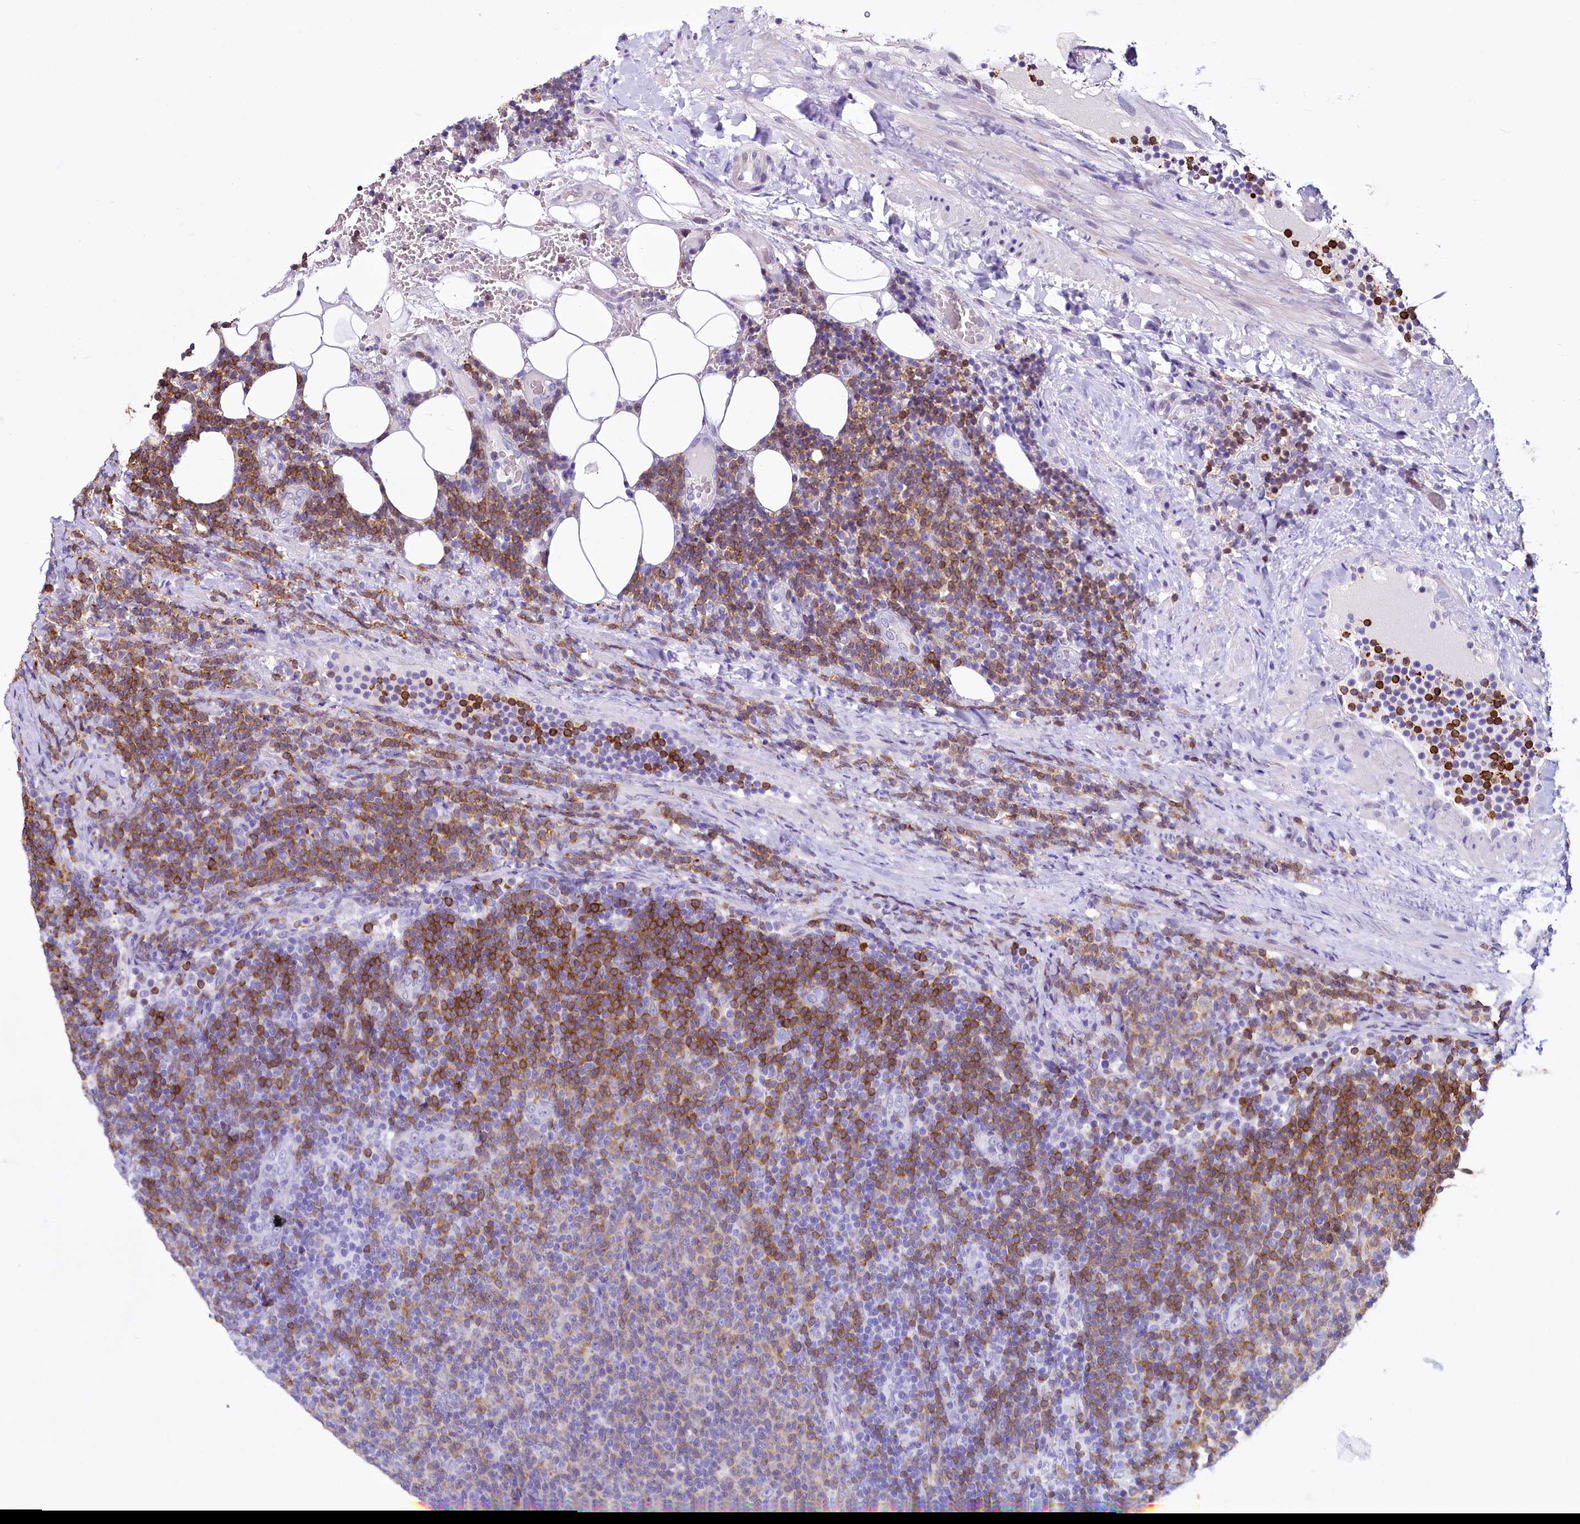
{"staining": {"intensity": "moderate", "quantity": "25%-75%", "location": "cytoplasmic/membranous"}, "tissue": "lymphoma", "cell_type": "Tumor cells", "image_type": "cancer", "snomed": [{"axis": "morphology", "description": "Malignant lymphoma, non-Hodgkin's type, Low grade"}, {"axis": "topography", "description": "Lymph node"}], "caption": "About 25%-75% of tumor cells in human lymphoma show moderate cytoplasmic/membranous protein positivity as visualized by brown immunohistochemical staining.", "gene": "BANK1", "patient": {"sex": "male", "age": 66}}